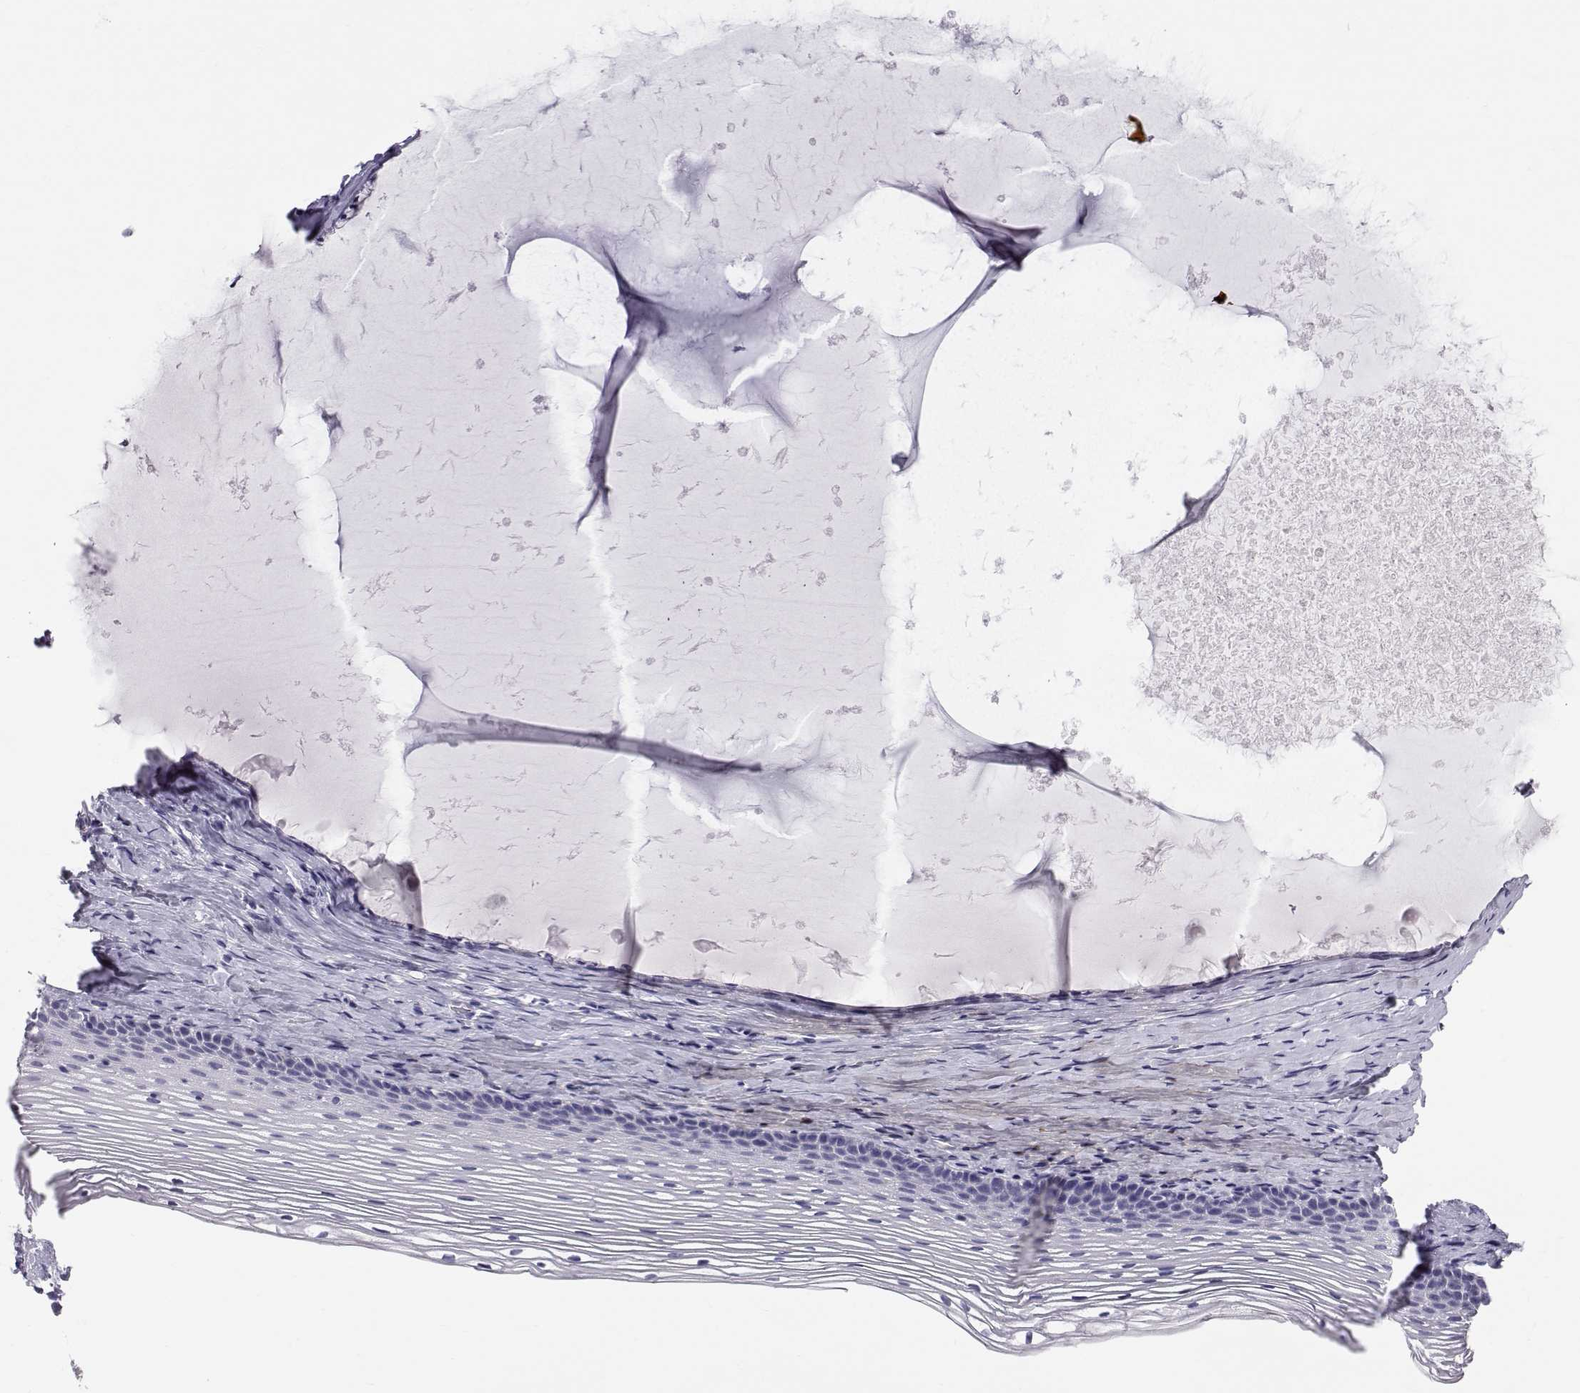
{"staining": {"intensity": "negative", "quantity": "none", "location": "none"}, "tissue": "cervix", "cell_type": "Glandular cells", "image_type": "normal", "snomed": [{"axis": "morphology", "description": "Normal tissue, NOS"}, {"axis": "topography", "description": "Cervix"}], "caption": "DAB immunohistochemical staining of benign cervix shows no significant positivity in glandular cells. (DAB immunohistochemistry, high magnification).", "gene": "RNASE12", "patient": {"sex": "female", "age": 39}}